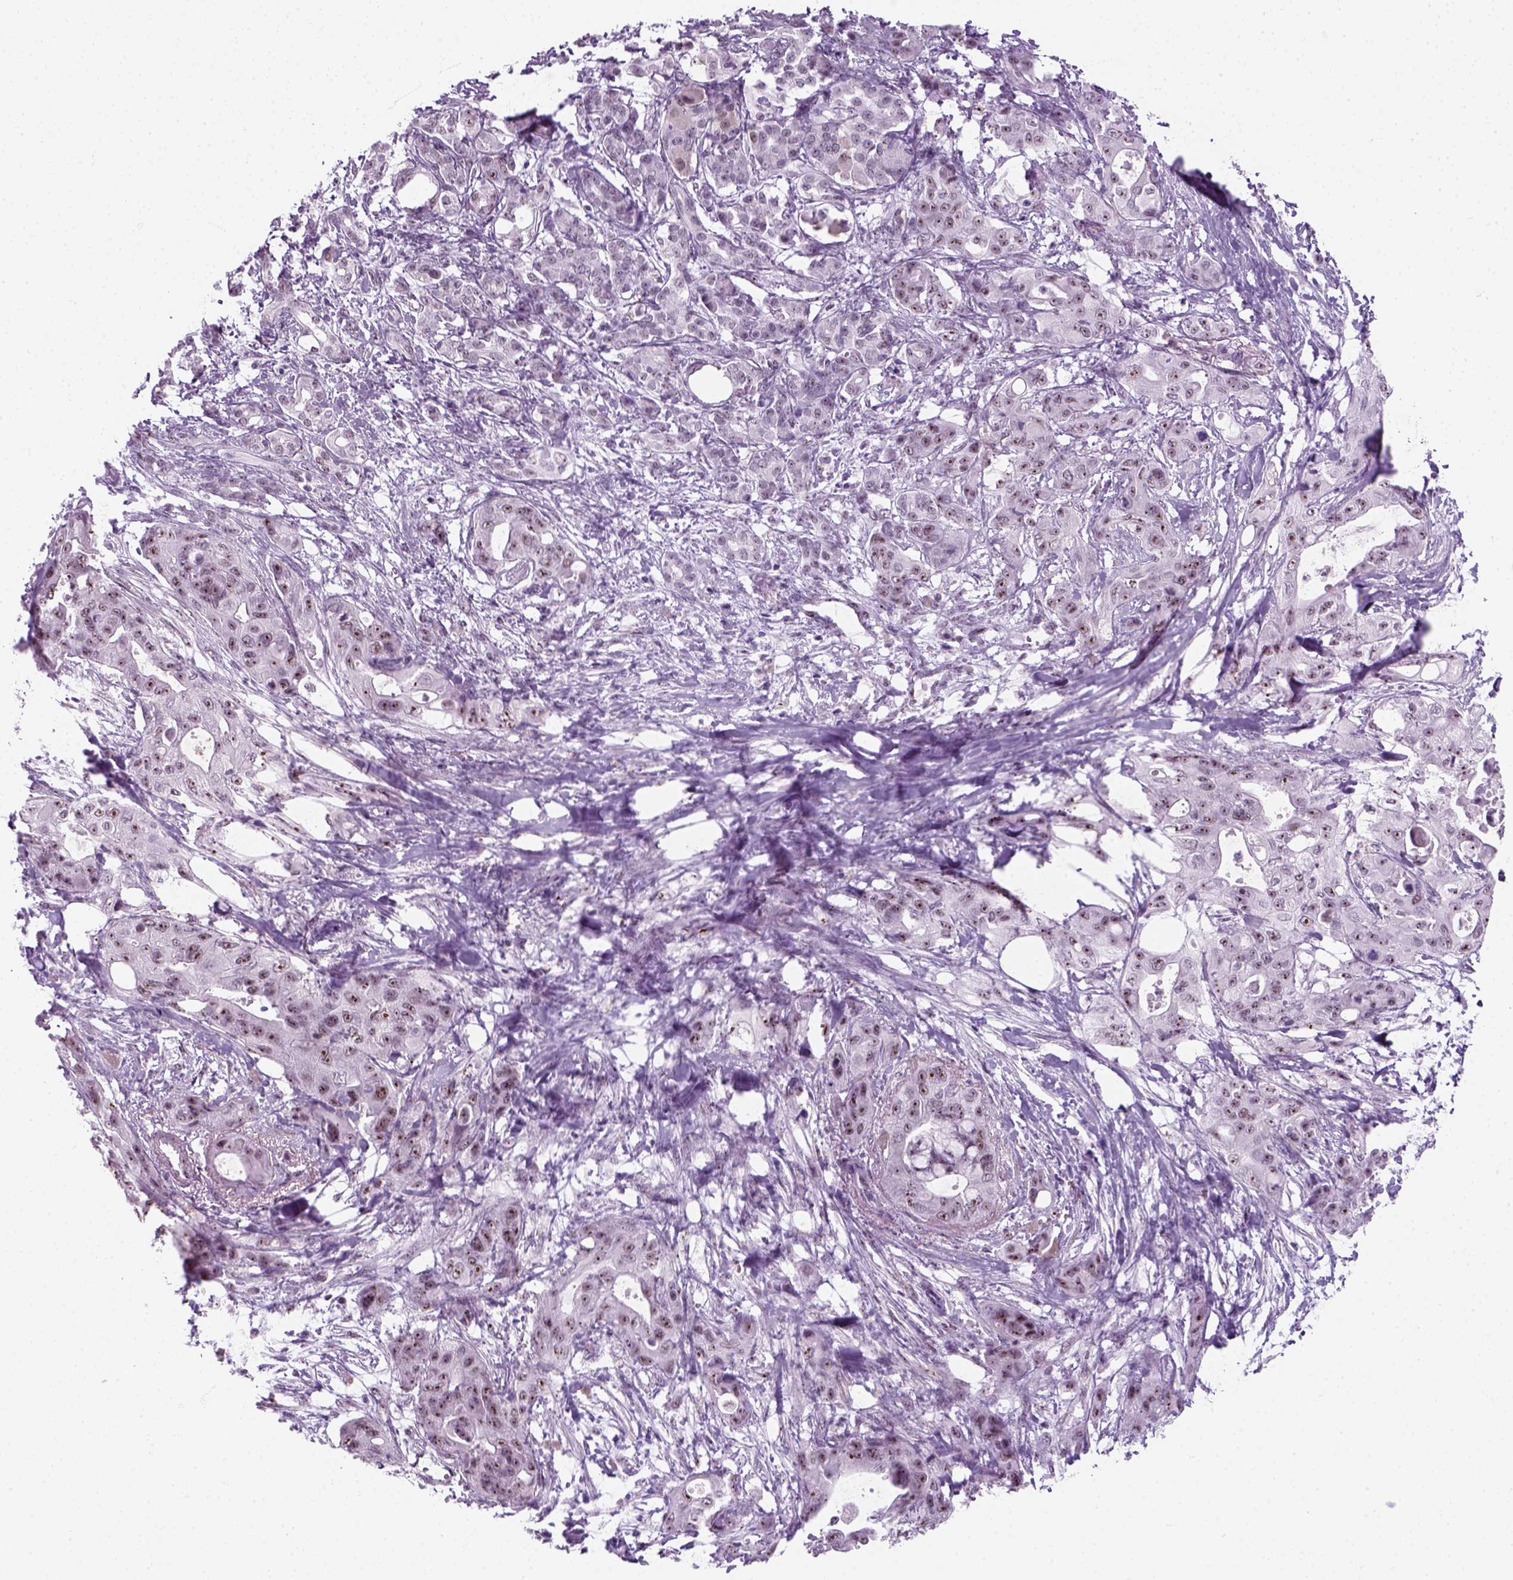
{"staining": {"intensity": "moderate", "quantity": "25%-75%", "location": "nuclear"}, "tissue": "pancreatic cancer", "cell_type": "Tumor cells", "image_type": "cancer", "snomed": [{"axis": "morphology", "description": "Adenocarcinoma, NOS"}, {"axis": "topography", "description": "Pancreas"}], "caption": "Approximately 25%-75% of tumor cells in pancreatic cancer (adenocarcinoma) reveal moderate nuclear protein expression as visualized by brown immunohistochemical staining.", "gene": "ZNF865", "patient": {"sex": "male", "age": 71}}